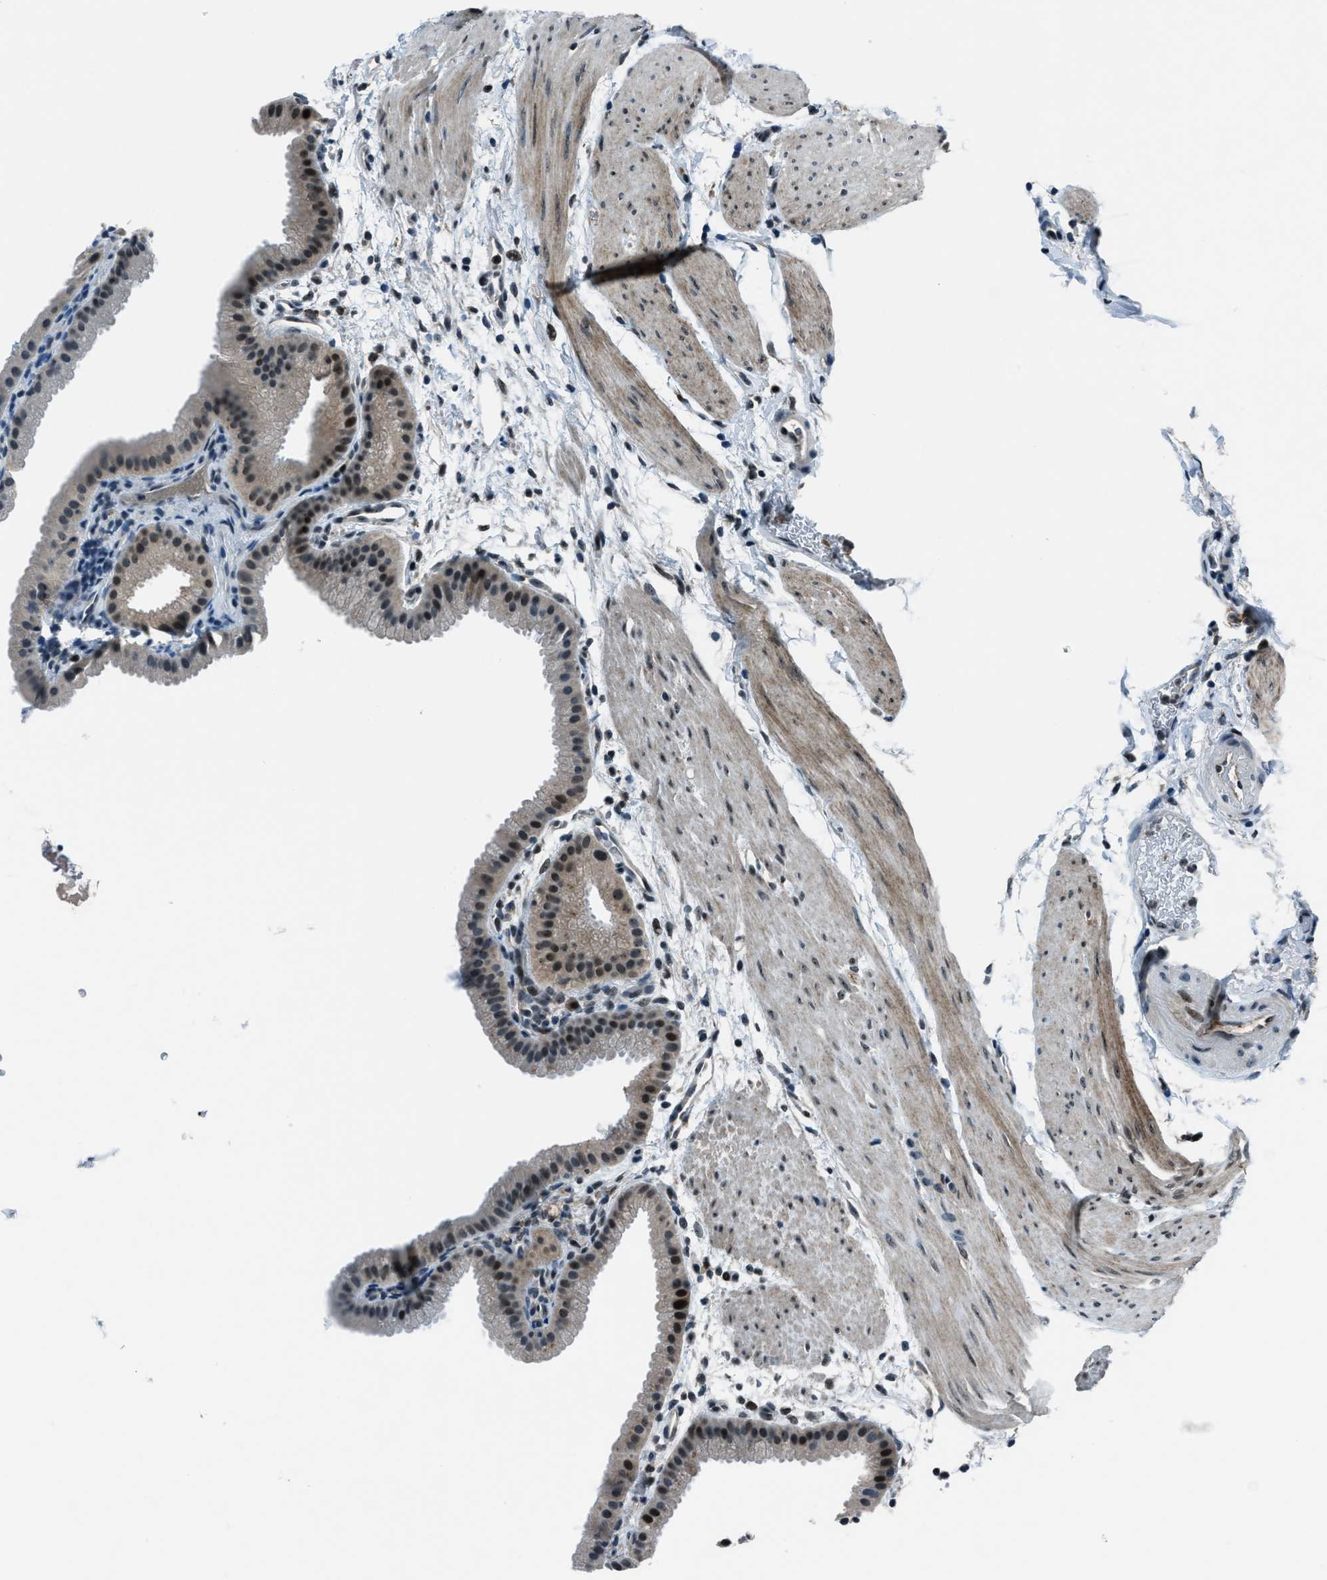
{"staining": {"intensity": "moderate", "quantity": "25%-75%", "location": "cytoplasmic/membranous,nuclear"}, "tissue": "gallbladder", "cell_type": "Glandular cells", "image_type": "normal", "snomed": [{"axis": "morphology", "description": "Normal tissue, NOS"}, {"axis": "topography", "description": "Gallbladder"}], "caption": "Glandular cells show medium levels of moderate cytoplasmic/membranous,nuclear staining in approximately 25%-75% of cells in normal gallbladder. The protein of interest is shown in brown color, while the nuclei are stained blue.", "gene": "ACTL9", "patient": {"sex": "female", "age": 64}}